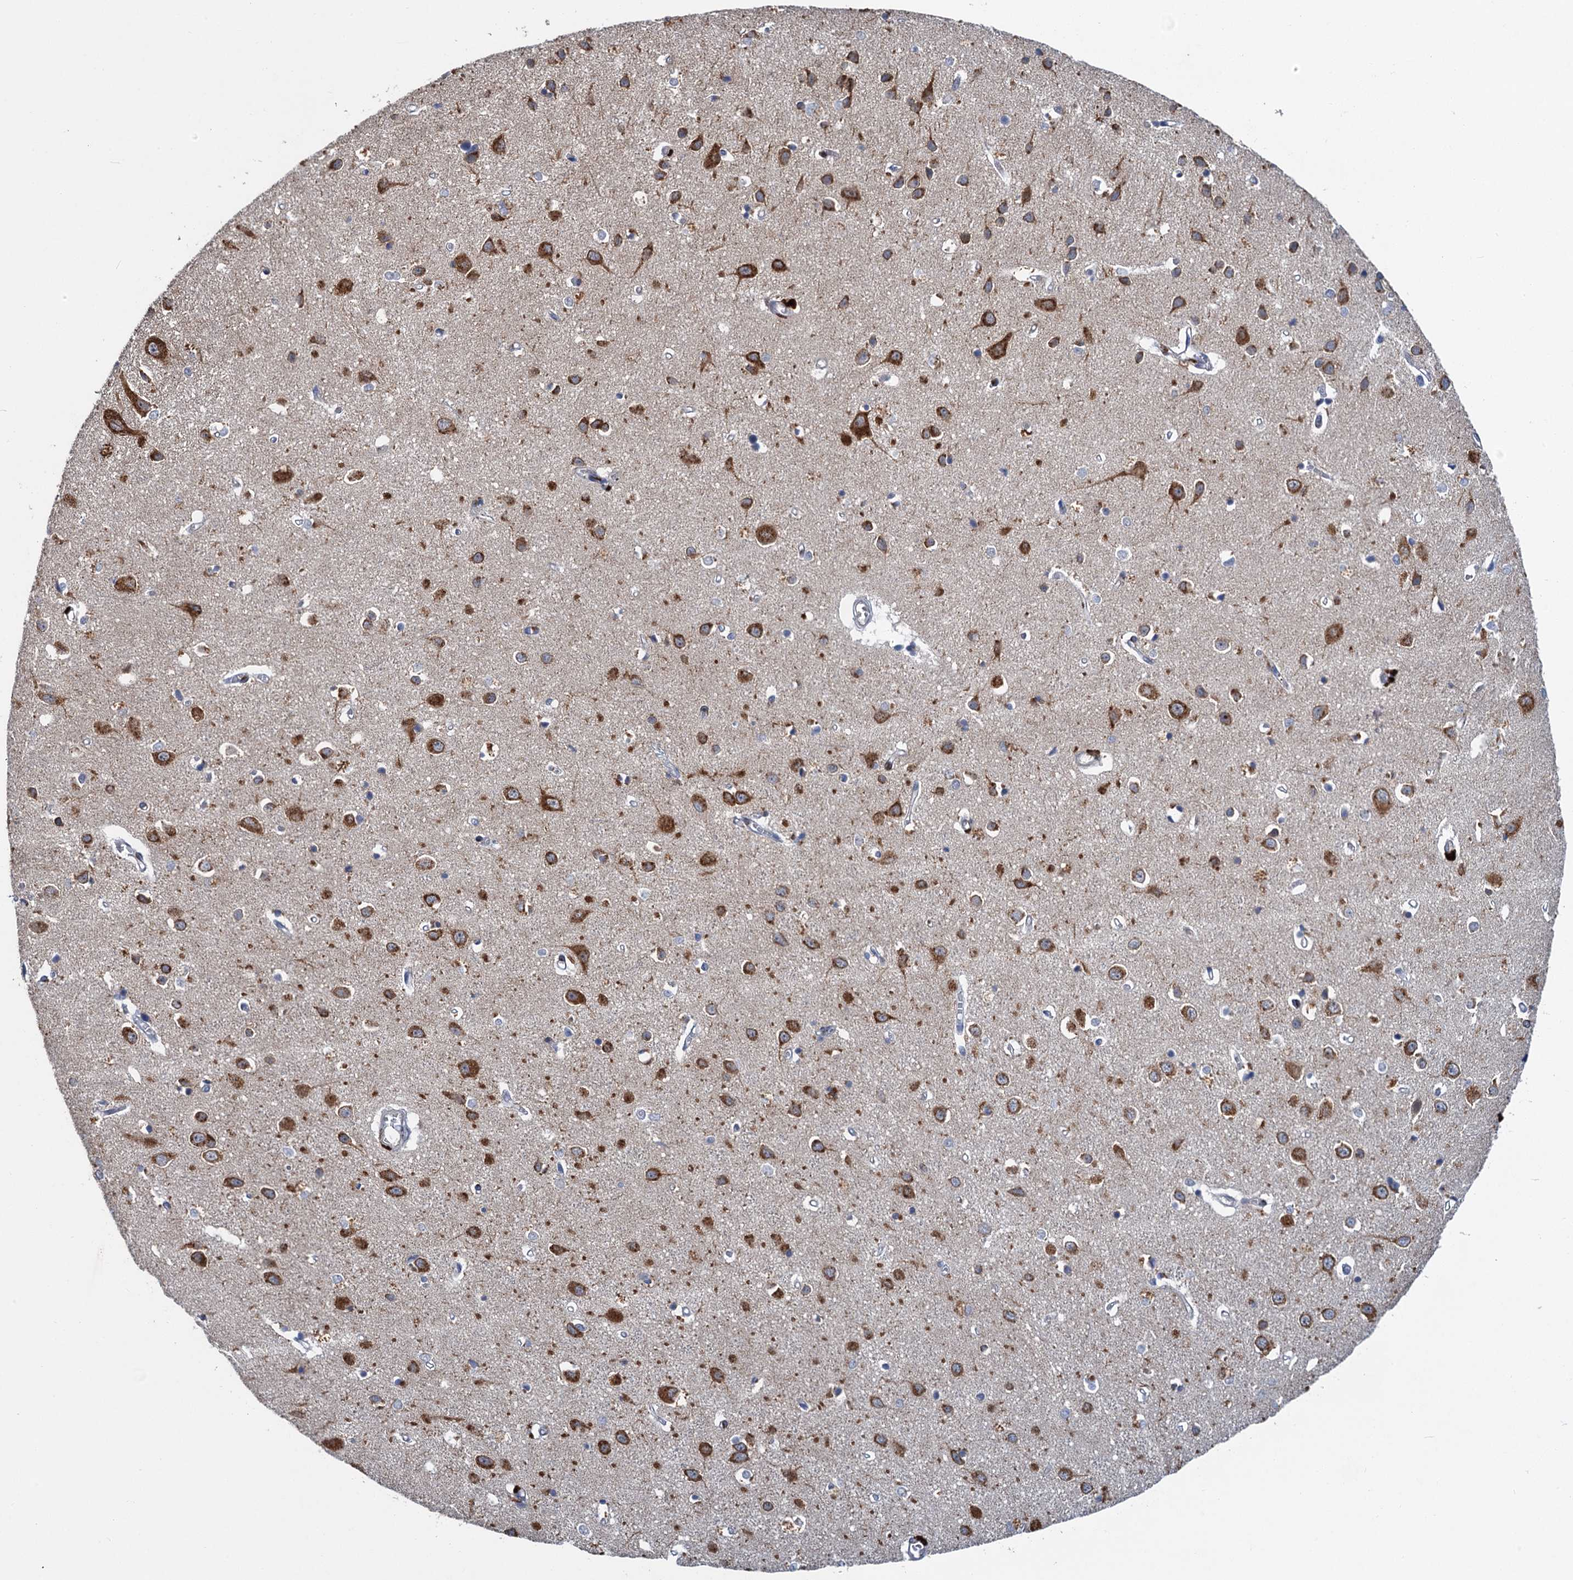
{"staining": {"intensity": "weak", "quantity": "25%-75%", "location": "cytoplasmic/membranous"}, "tissue": "cerebral cortex", "cell_type": "Endothelial cells", "image_type": "normal", "snomed": [{"axis": "morphology", "description": "Normal tissue, NOS"}, {"axis": "topography", "description": "Cerebral cortex"}], "caption": "Immunohistochemistry (IHC) of normal cerebral cortex reveals low levels of weak cytoplasmic/membranous positivity in approximately 25%-75% of endothelial cells.", "gene": "NBEA", "patient": {"sex": "female", "age": 64}}